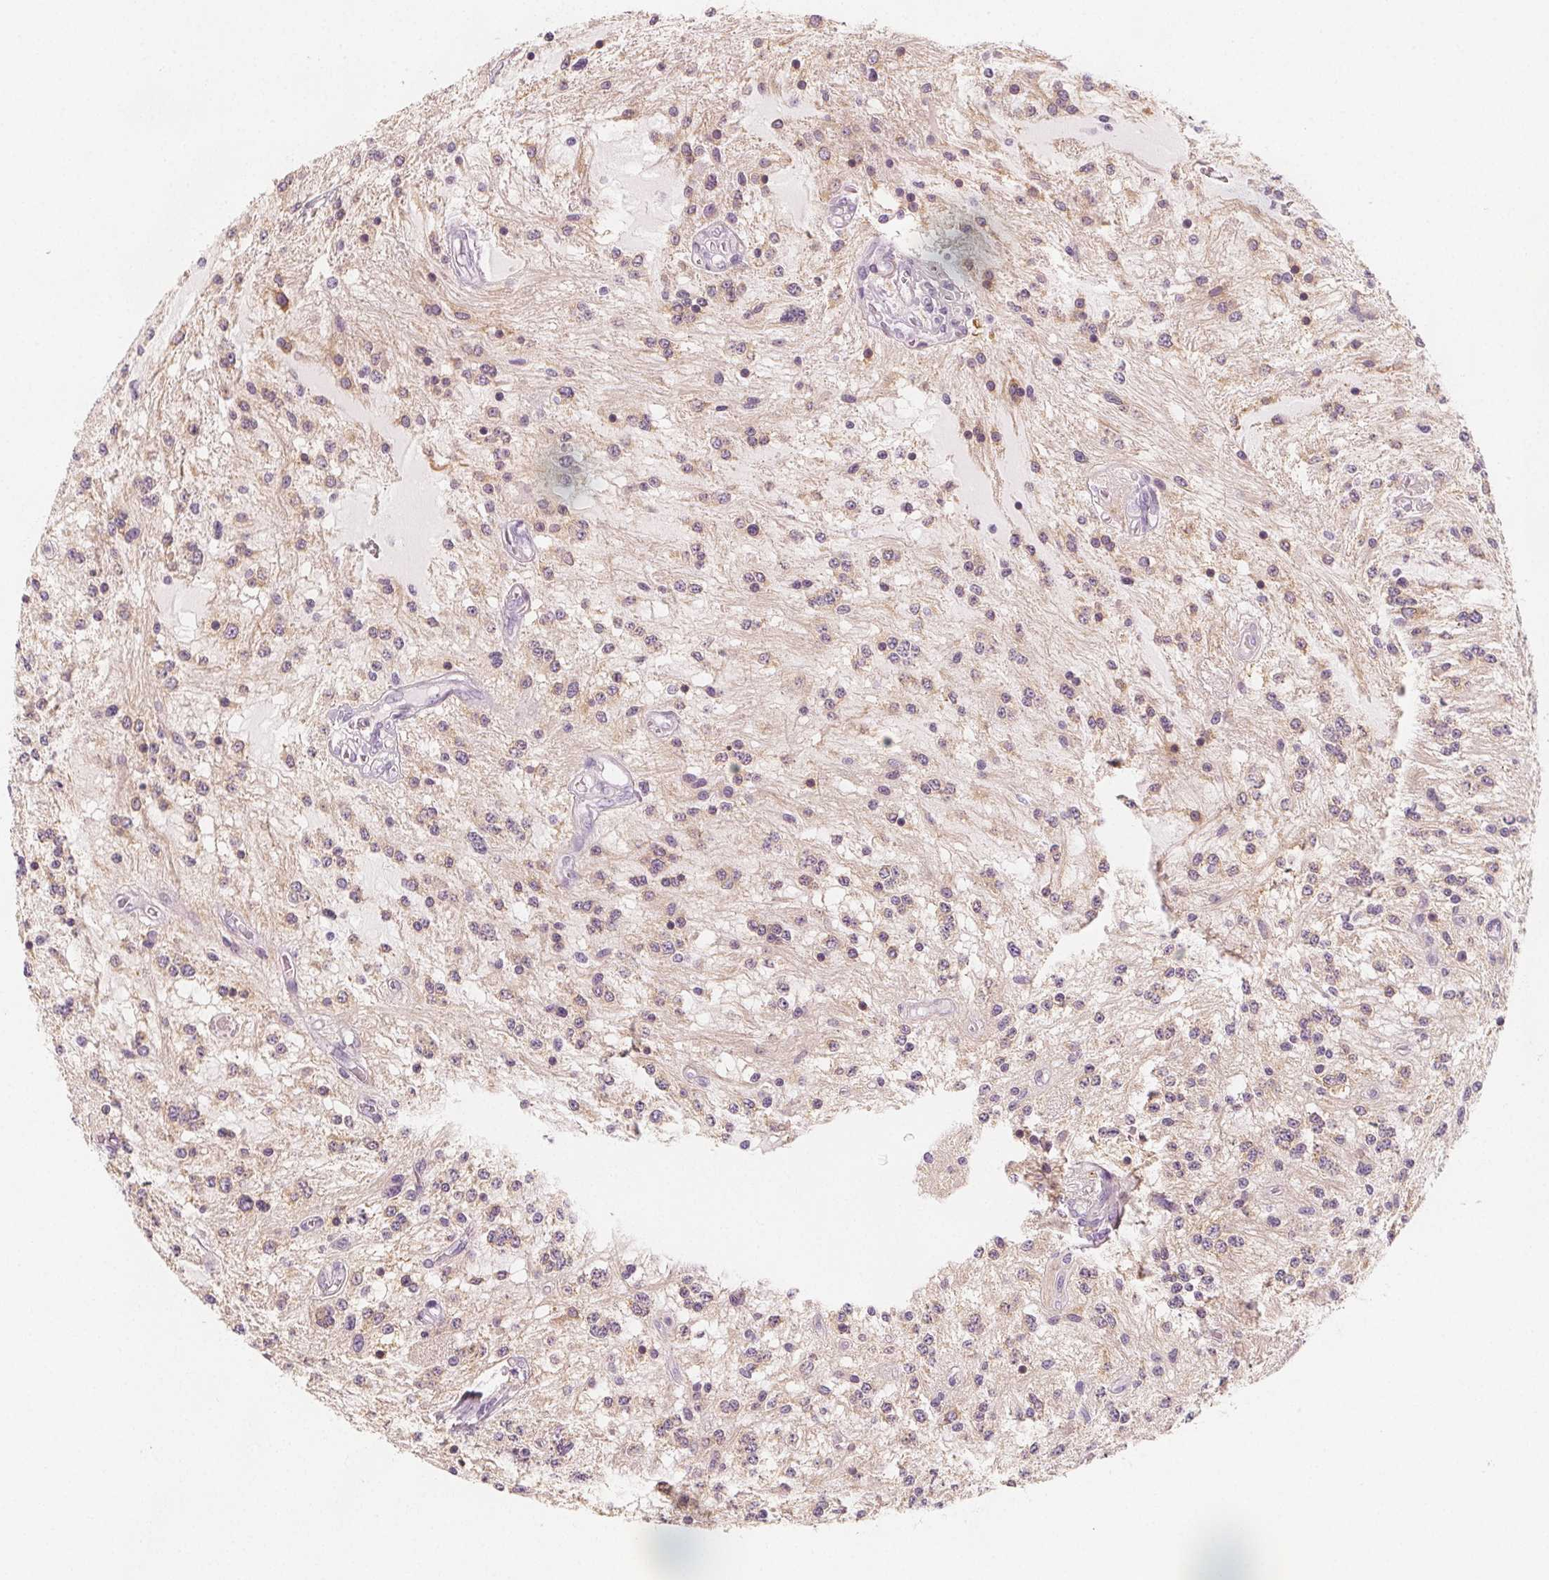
{"staining": {"intensity": "negative", "quantity": "none", "location": "none"}, "tissue": "glioma", "cell_type": "Tumor cells", "image_type": "cancer", "snomed": [{"axis": "morphology", "description": "Glioma, malignant, Low grade"}, {"axis": "topography", "description": "Cerebellum"}], "caption": "There is no significant positivity in tumor cells of malignant low-grade glioma.", "gene": "MAP1A", "patient": {"sex": "female", "age": 14}}